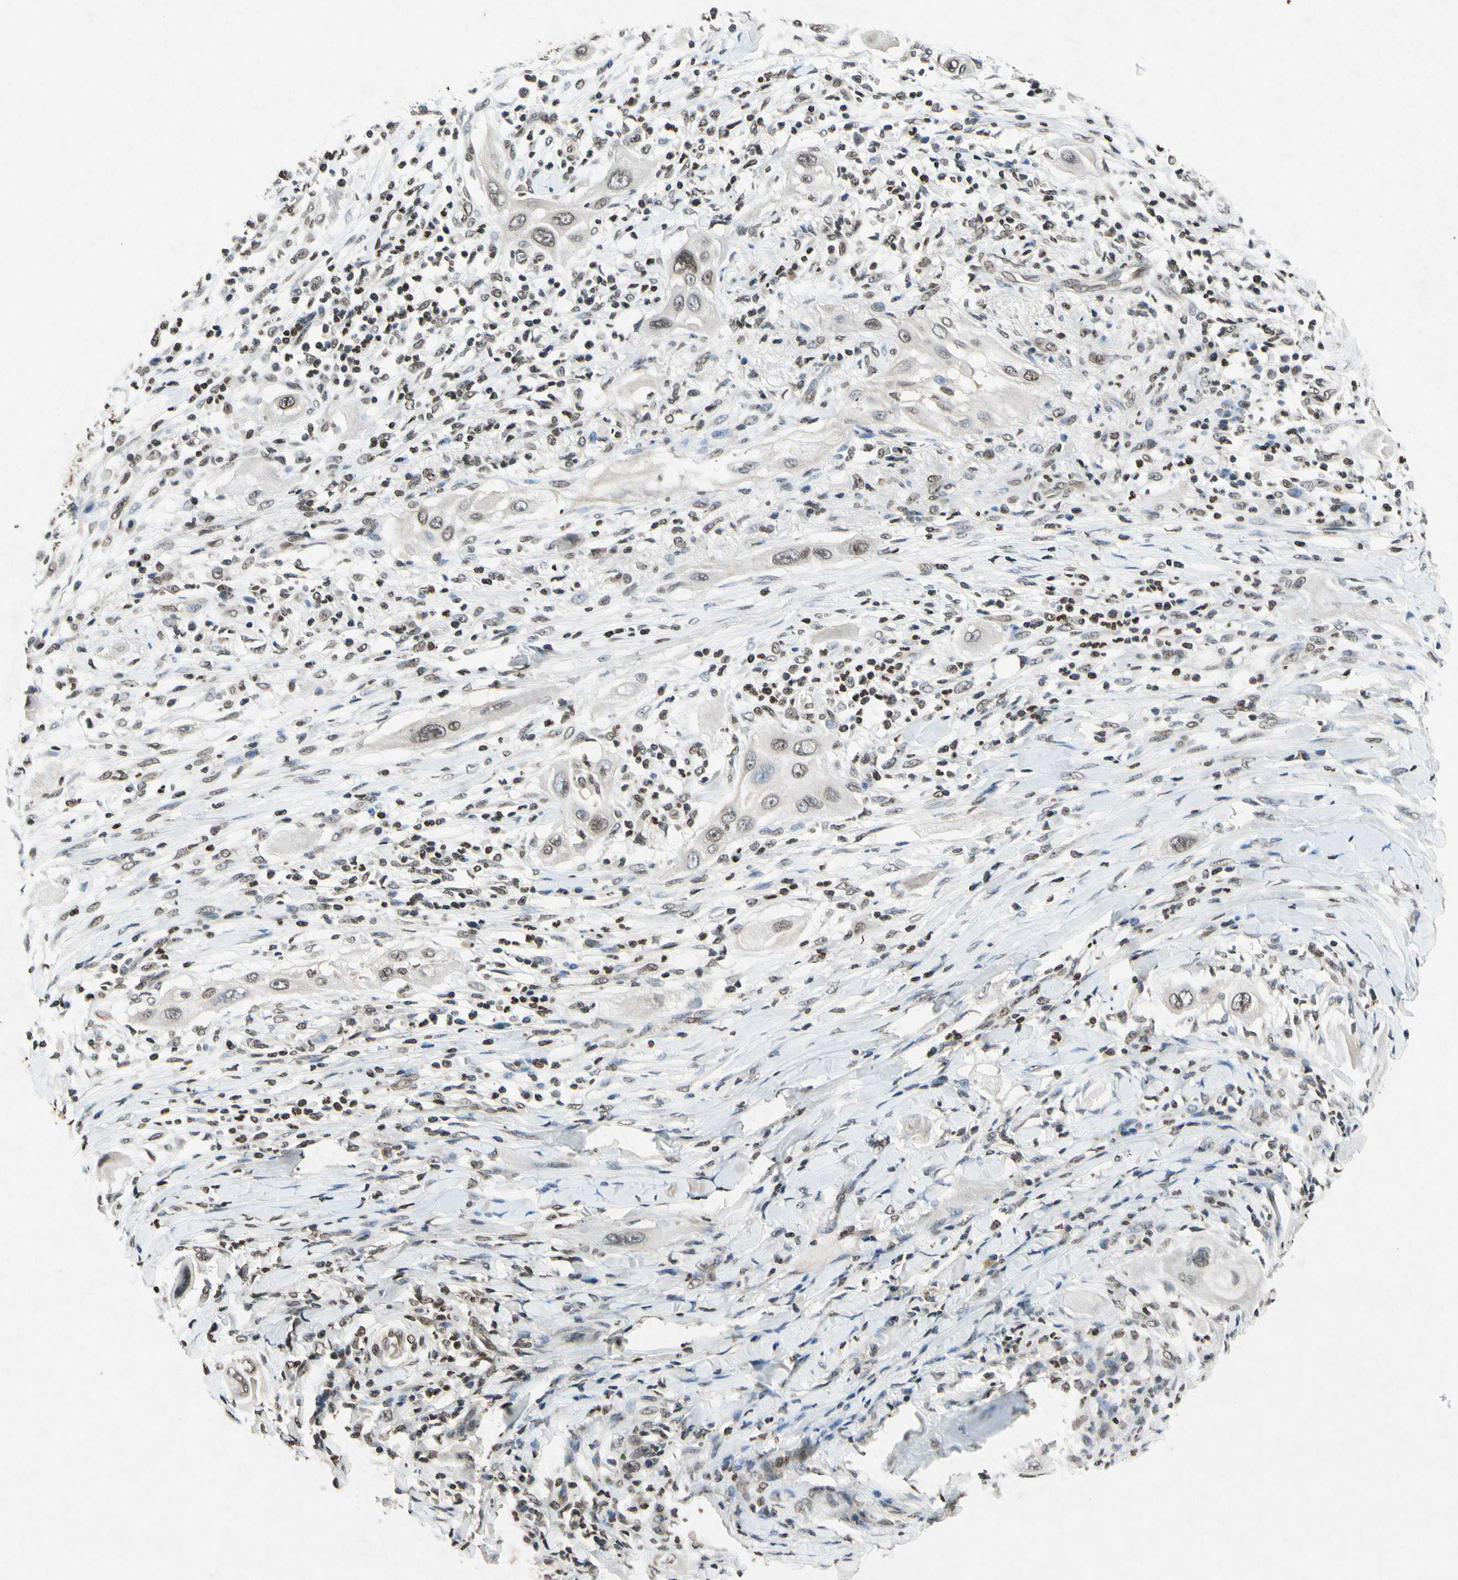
{"staining": {"intensity": "weak", "quantity": "<25%", "location": "nuclear"}, "tissue": "lung cancer", "cell_type": "Tumor cells", "image_type": "cancer", "snomed": [{"axis": "morphology", "description": "Squamous cell carcinoma, NOS"}, {"axis": "topography", "description": "Lung"}], "caption": "DAB immunohistochemical staining of human lung cancer displays no significant expression in tumor cells.", "gene": "HOXB3", "patient": {"sex": "female", "age": 47}}